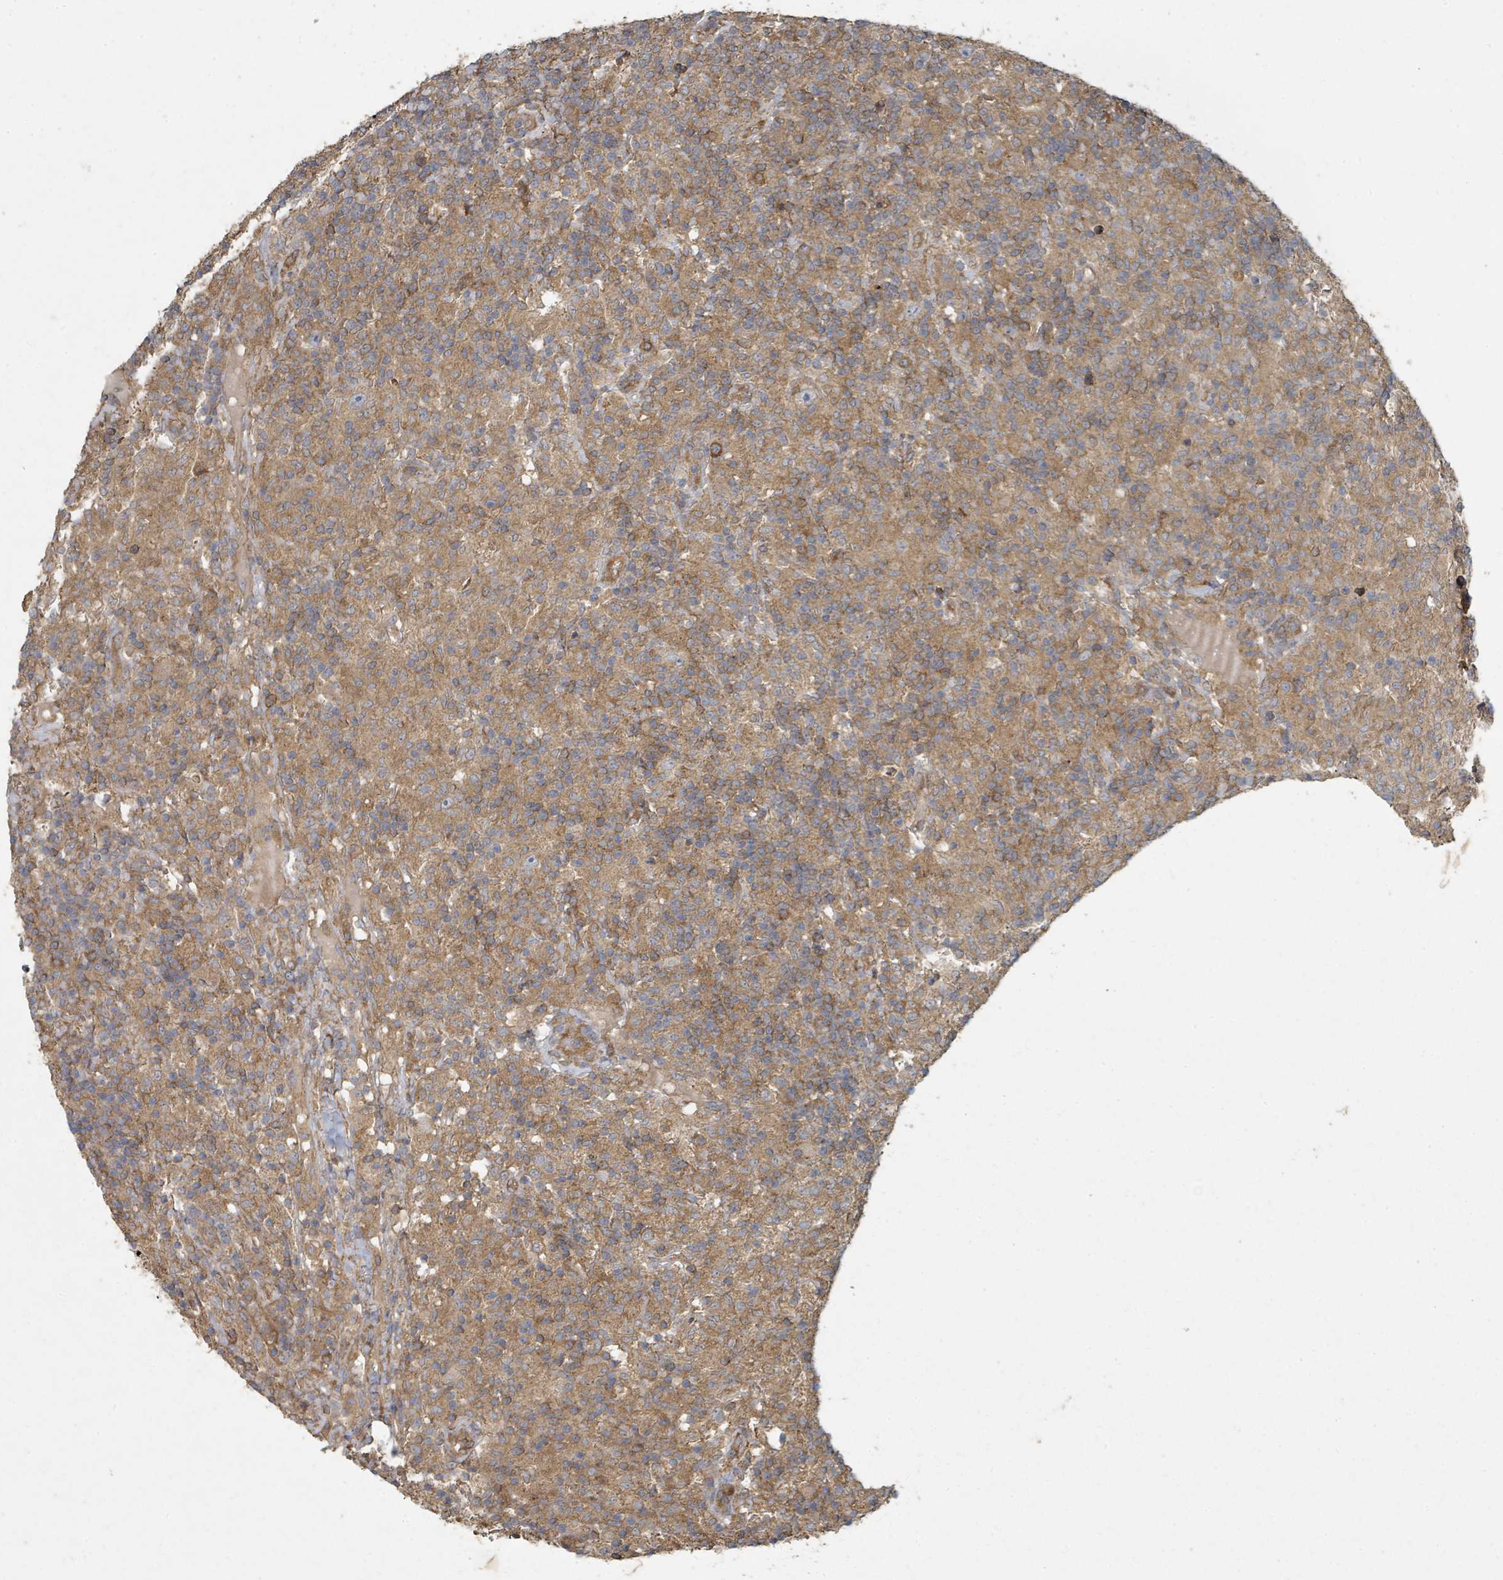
{"staining": {"intensity": "weak", "quantity": "25%-75%", "location": "cytoplasmic/membranous"}, "tissue": "lymphoma", "cell_type": "Tumor cells", "image_type": "cancer", "snomed": [{"axis": "morphology", "description": "Hodgkin's disease, NOS"}, {"axis": "topography", "description": "Lymph node"}], "caption": "High-power microscopy captured an immunohistochemistry micrograph of Hodgkin's disease, revealing weak cytoplasmic/membranous expression in approximately 25%-75% of tumor cells.", "gene": "WDFY1", "patient": {"sex": "male", "age": 70}}